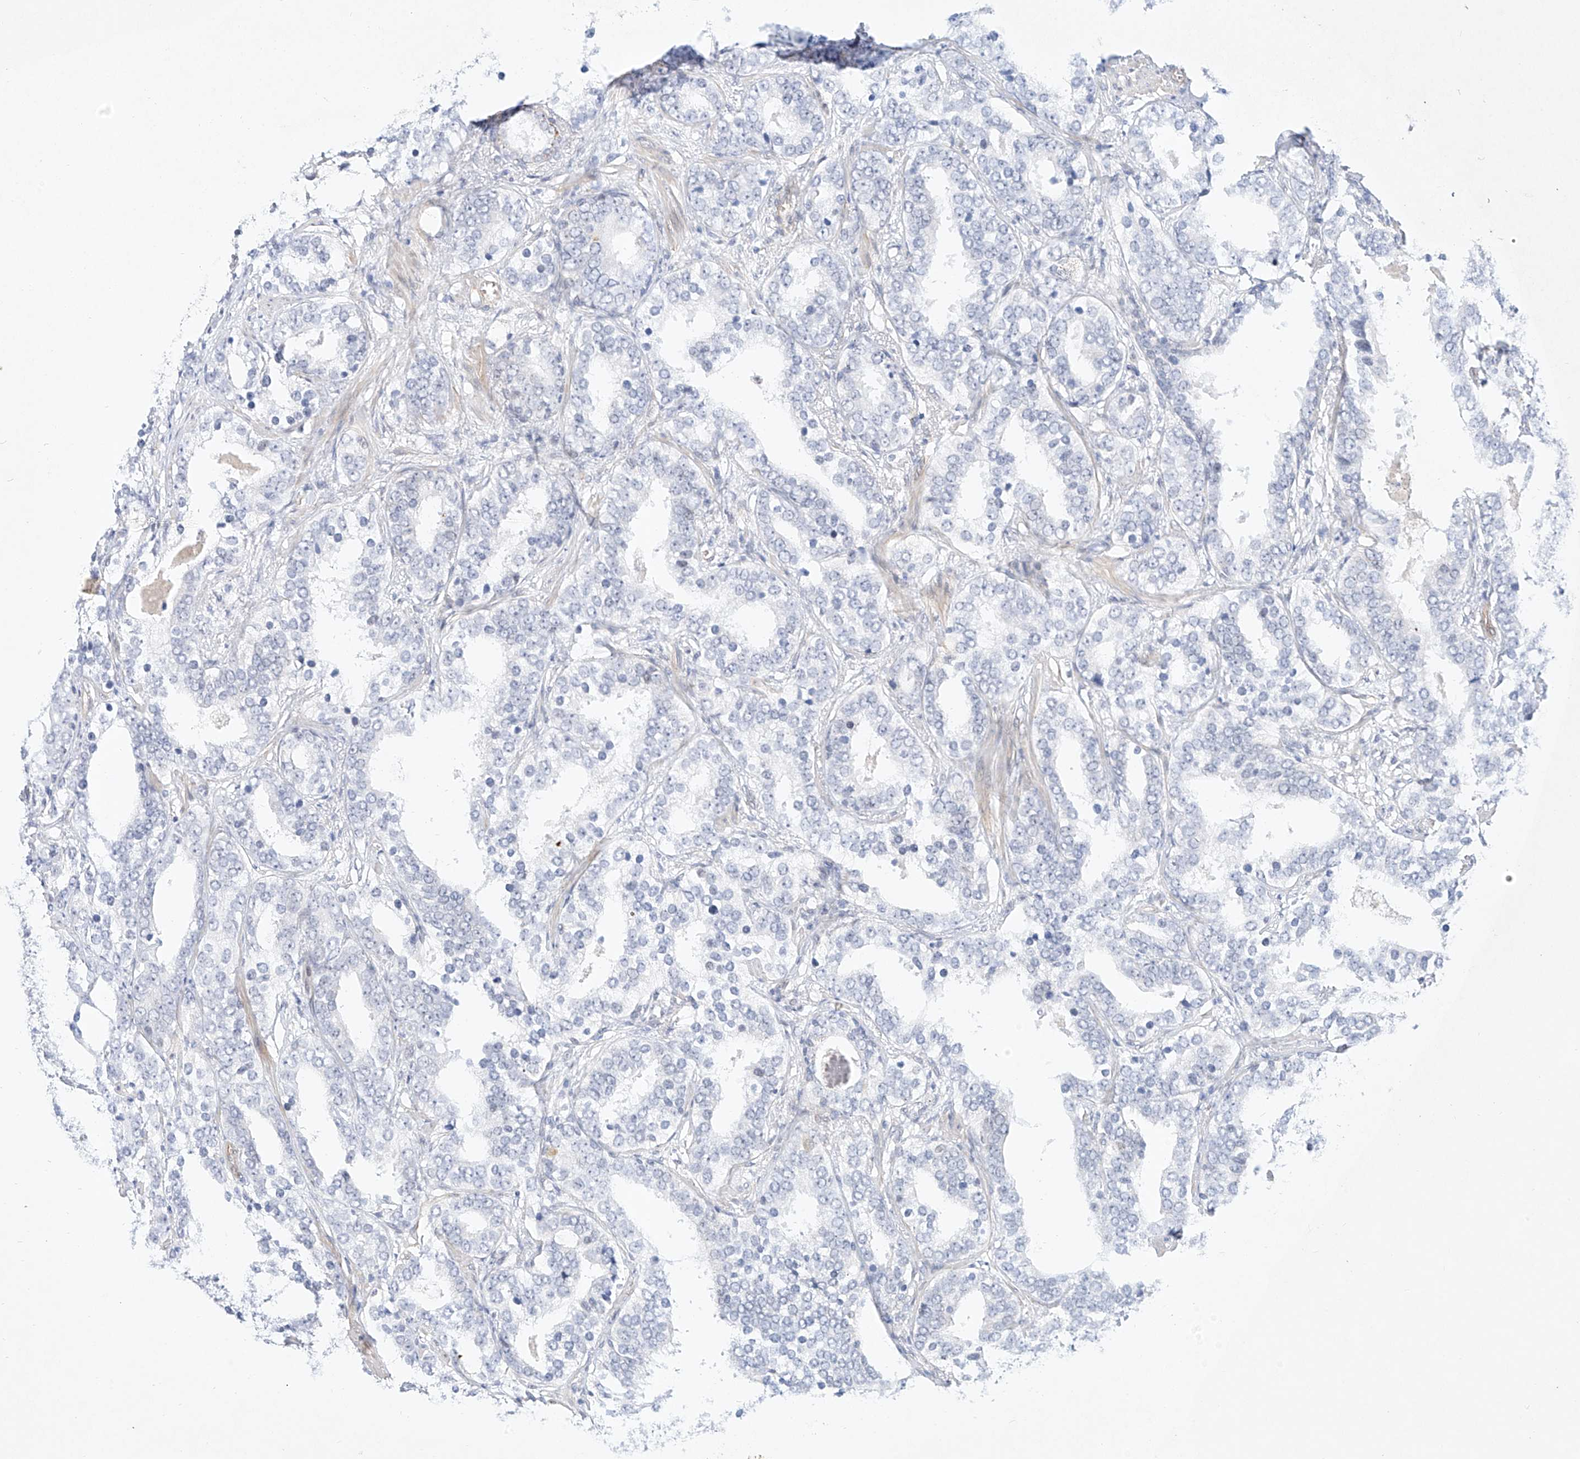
{"staining": {"intensity": "negative", "quantity": "none", "location": "none"}, "tissue": "prostate cancer", "cell_type": "Tumor cells", "image_type": "cancer", "snomed": [{"axis": "morphology", "description": "Adenocarcinoma, High grade"}, {"axis": "topography", "description": "Prostate"}], "caption": "Immunohistochemistry photomicrograph of human high-grade adenocarcinoma (prostate) stained for a protein (brown), which demonstrates no positivity in tumor cells.", "gene": "REEP2", "patient": {"sex": "male", "age": 62}}